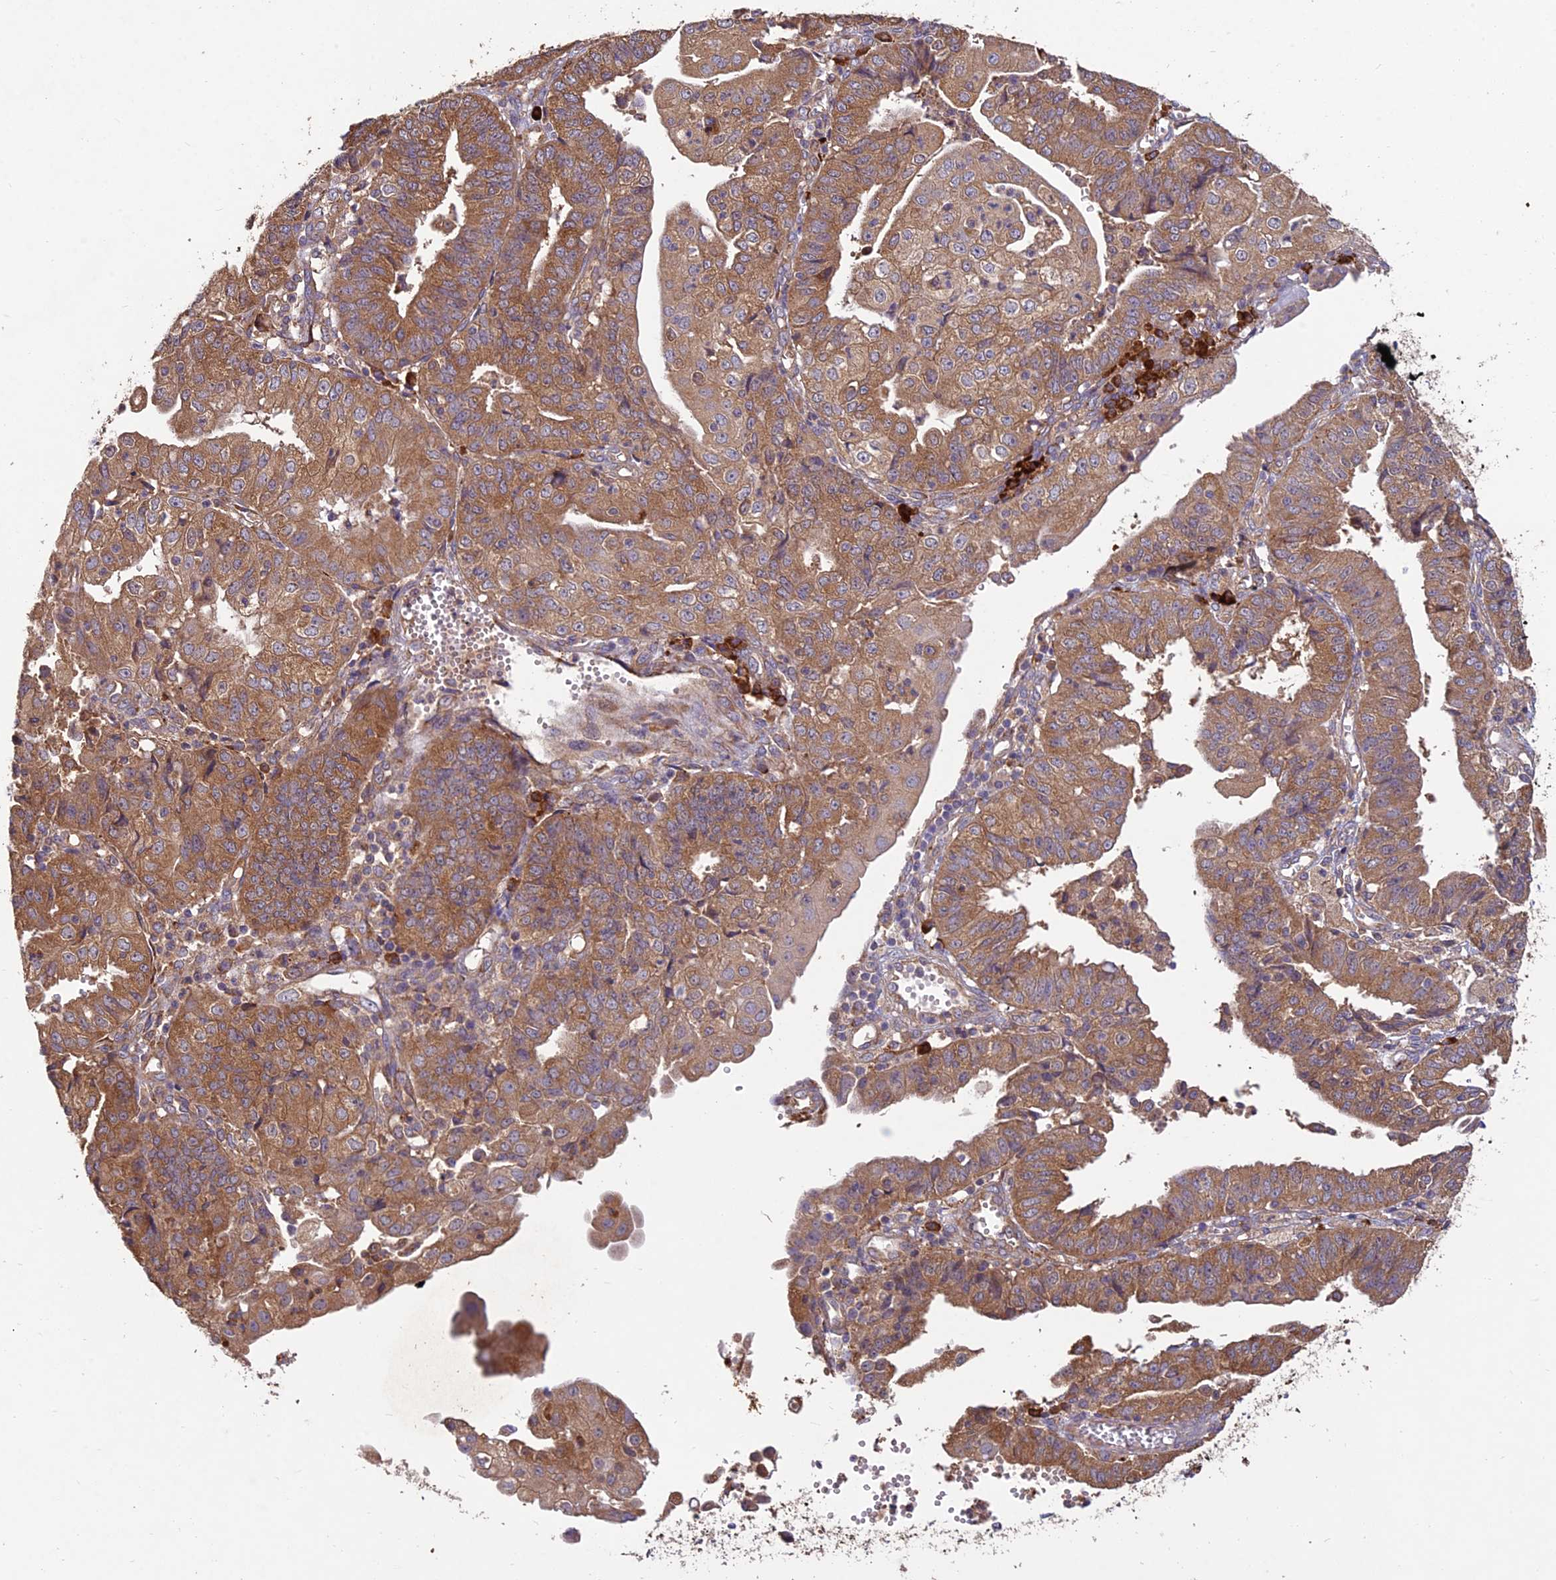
{"staining": {"intensity": "moderate", "quantity": ">75%", "location": "cytoplasmic/membranous"}, "tissue": "endometrial cancer", "cell_type": "Tumor cells", "image_type": "cancer", "snomed": [{"axis": "morphology", "description": "Adenocarcinoma, NOS"}, {"axis": "topography", "description": "Endometrium"}], "caption": "Immunohistochemistry (IHC) of endometrial cancer displays medium levels of moderate cytoplasmic/membranous expression in about >75% of tumor cells.", "gene": "NXNL2", "patient": {"sex": "female", "age": 56}}